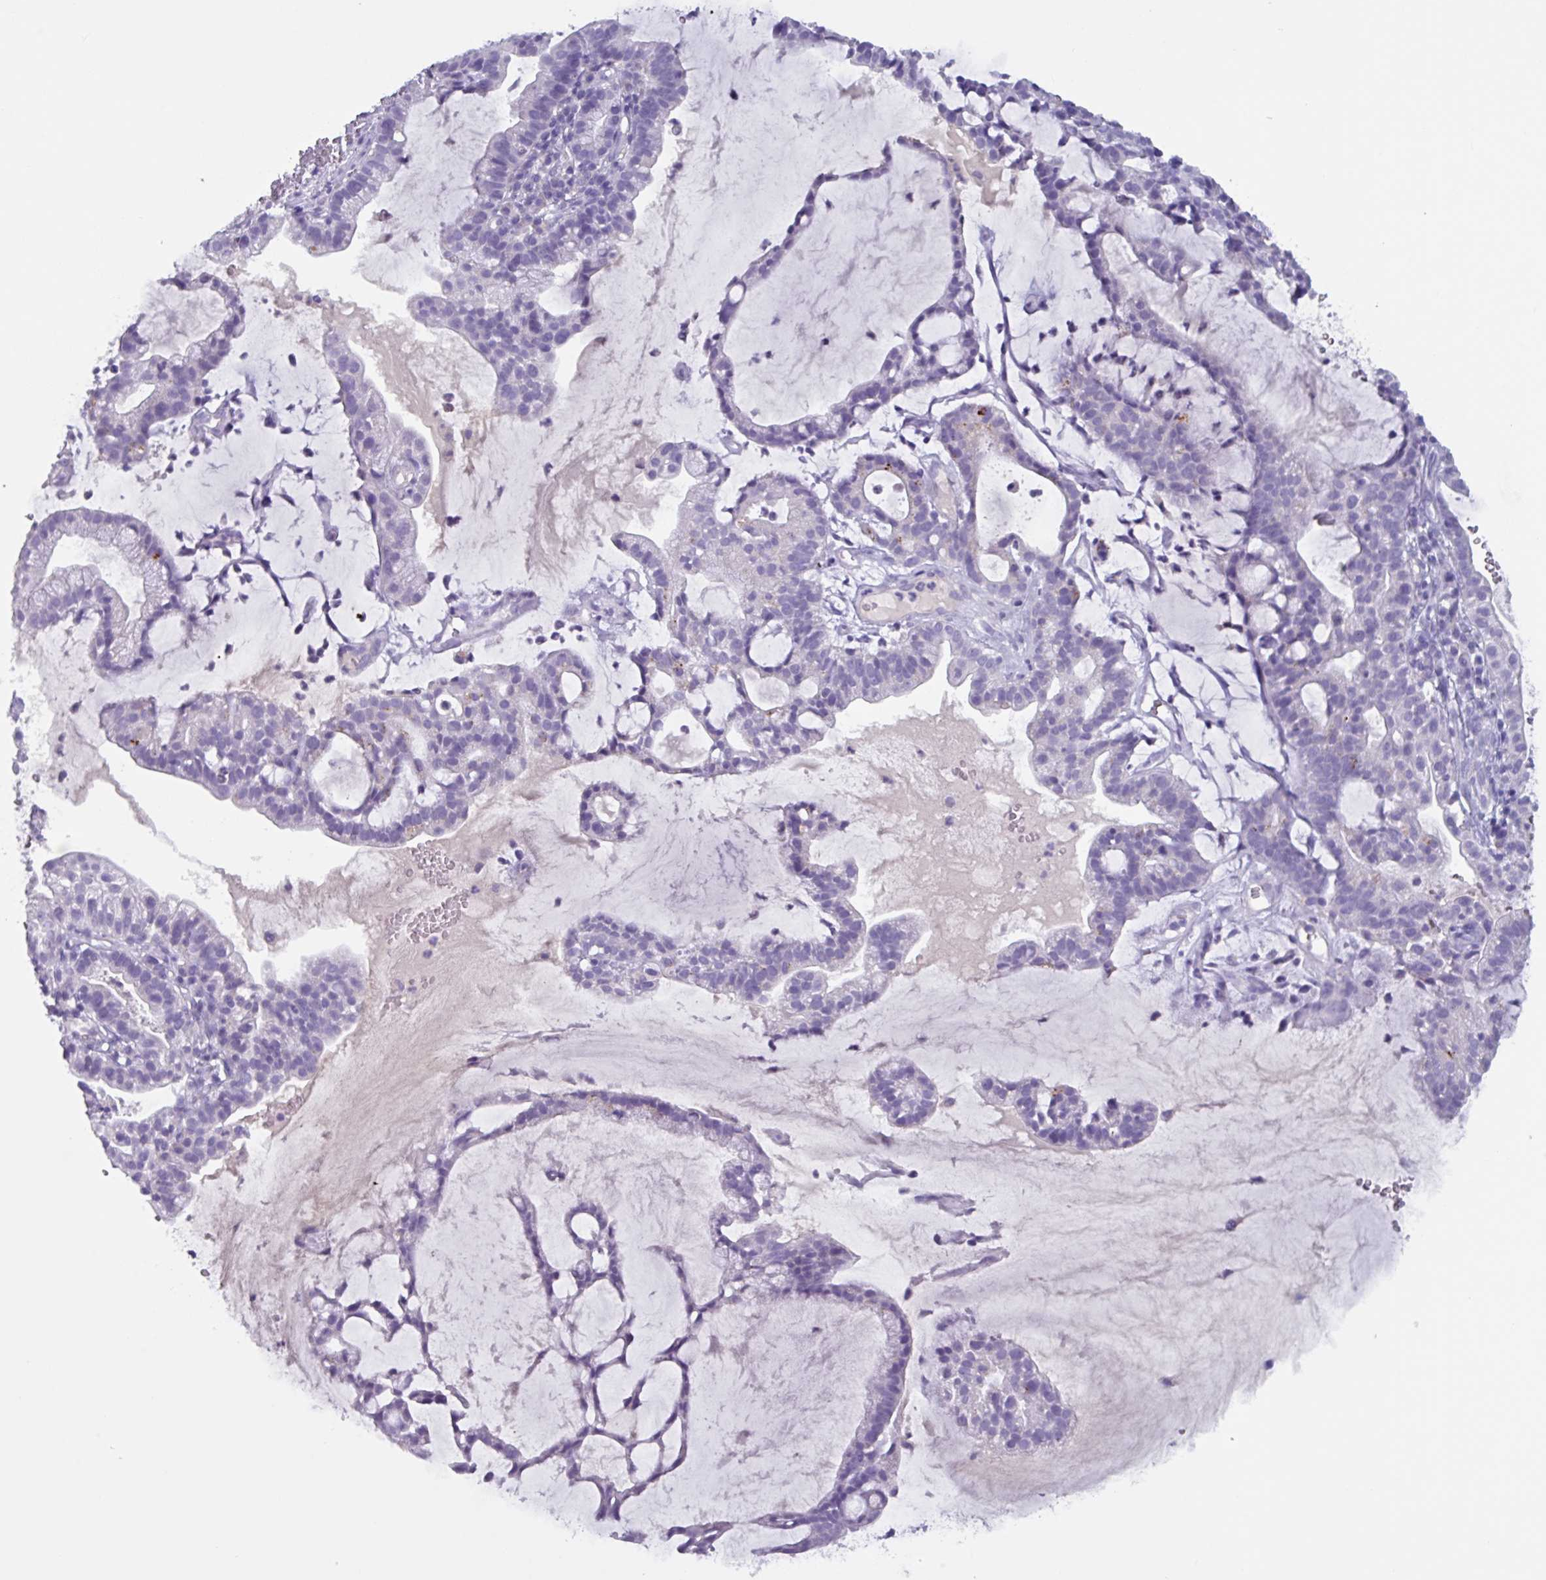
{"staining": {"intensity": "negative", "quantity": "none", "location": "none"}, "tissue": "cervical cancer", "cell_type": "Tumor cells", "image_type": "cancer", "snomed": [{"axis": "morphology", "description": "Adenocarcinoma, NOS"}, {"axis": "topography", "description": "Cervix"}], "caption": "This is a photomicrograph of immunohistochemistry staining of cervical cancer (adenocarcinoma), which shows no expression in tumor cells.", "gene": "OR2T10", "patient": {"sex": "female", "age": 41}}